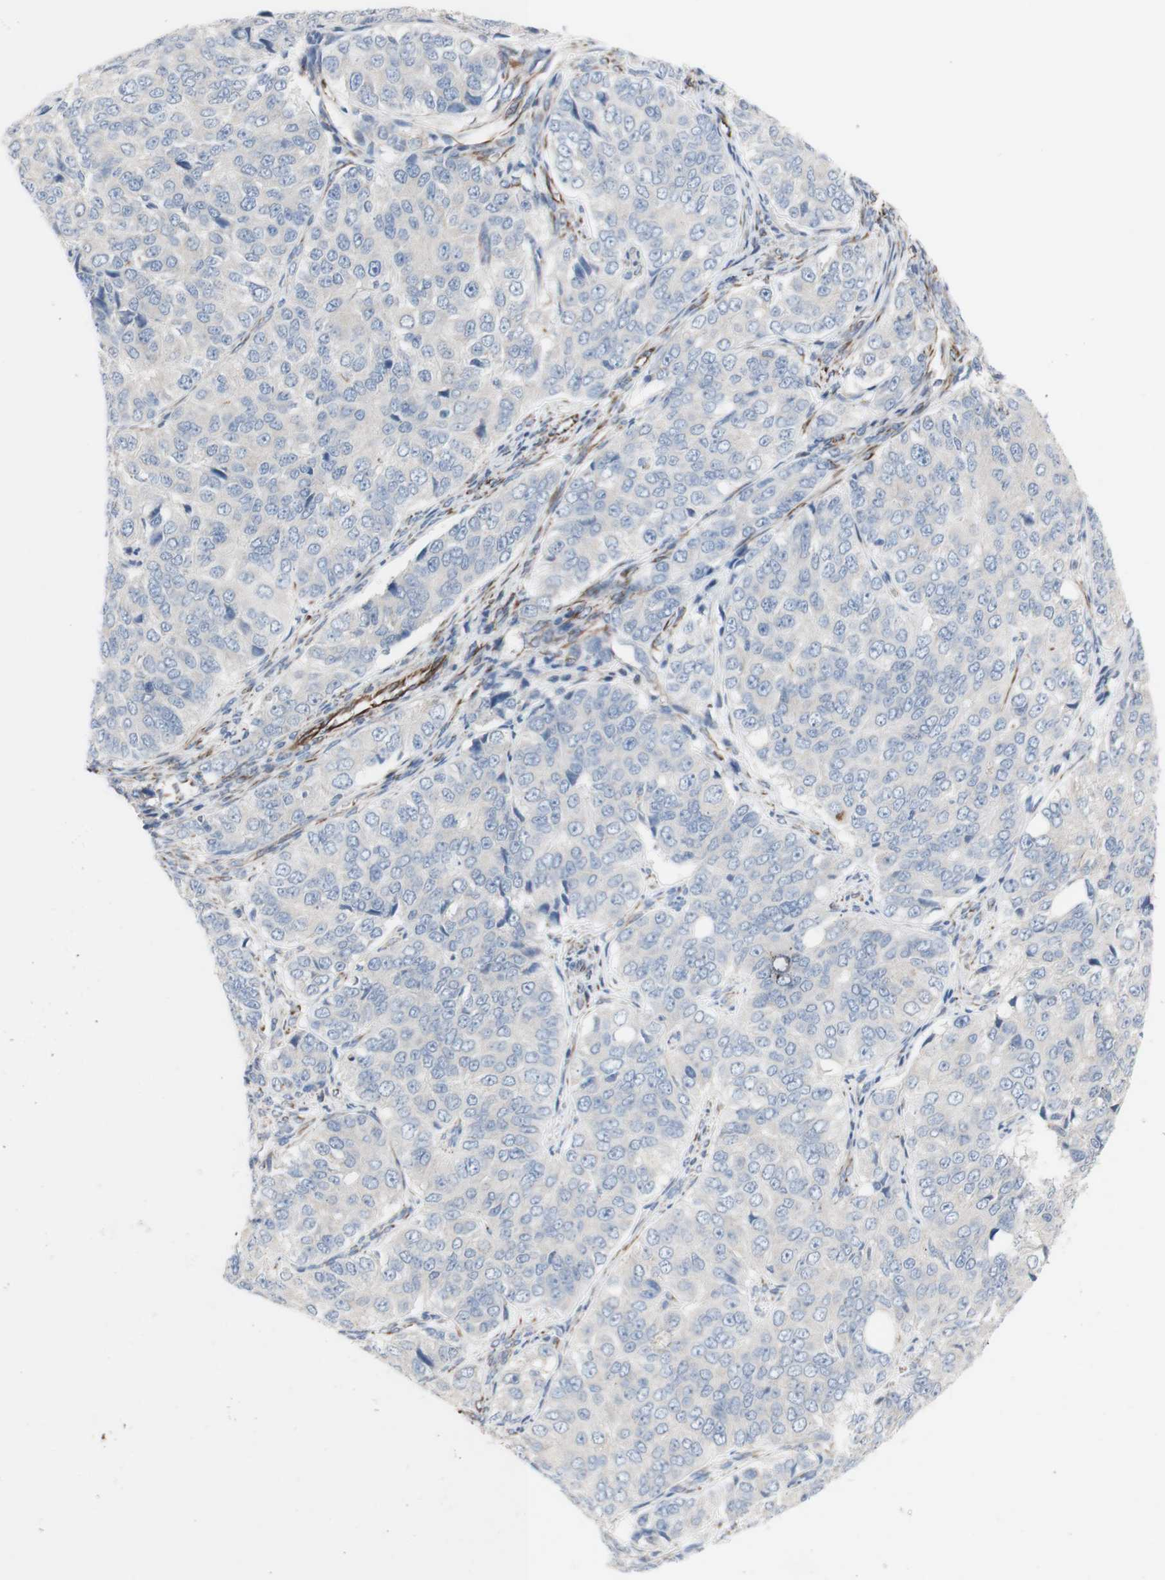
{"staining": {"intensity": "negative", "quantity": "none", "location": "none"}, "tissue": "ovarian cancer", "cell_type": "Tumor cells", "image_type": "cancer", "snomed": [{"axis": "morphology", "description": "Carcinoma, endometroid"}, {"axis": "topography", "description": "Ovary"}], "caption": "The immunohistochemistry (IHC) image has no significant staining in tumor cells of ovarian cancer (endometroid carcinoma) tissue.", "gene": "AGPAT5", "patient": {"sex": "female", "age": 51}}